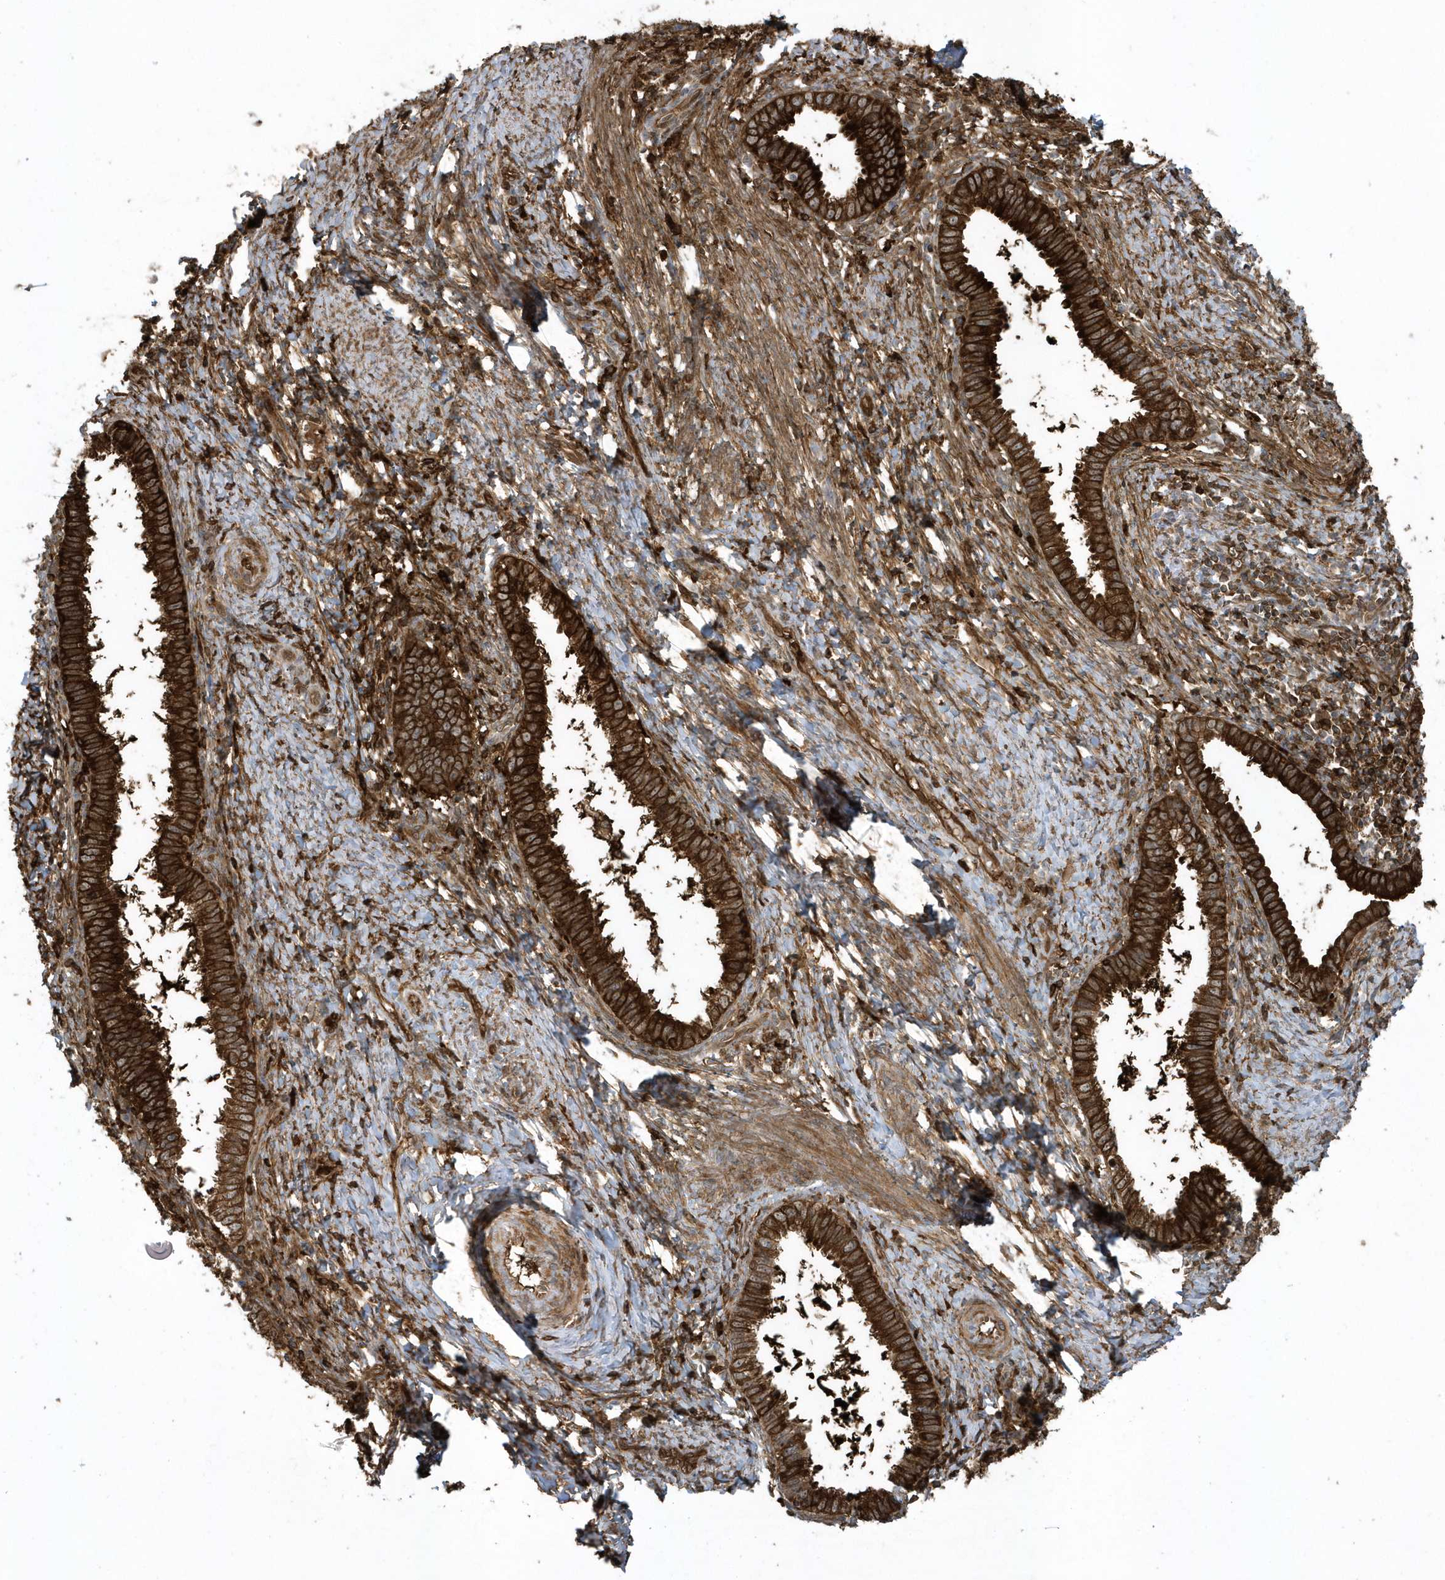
{"staining": {"intensity": "strong", "quantity": ">75%", "location": "cytoplasmic/membranous"}, "tissue": "cervical cancer", "cell_type": "Tumor cells", "image_type": "cancer", "snomed": [{"axis": "morphology", "description": "Adenocarcinoma, NOS"}, {"axis": "topography", "description": "Cervix"}], "caption": "This image shows adenocarcinoma (cervical) stained with immunohistochemistry (IHC) to label a protein in brown. The cytoplasmic/membranous of tumor cells show strong positivity for the protein. Nuclei are counter-stained blue.", "gene": "CLCN6", "patient": {"sex": "female", "age": 36}}